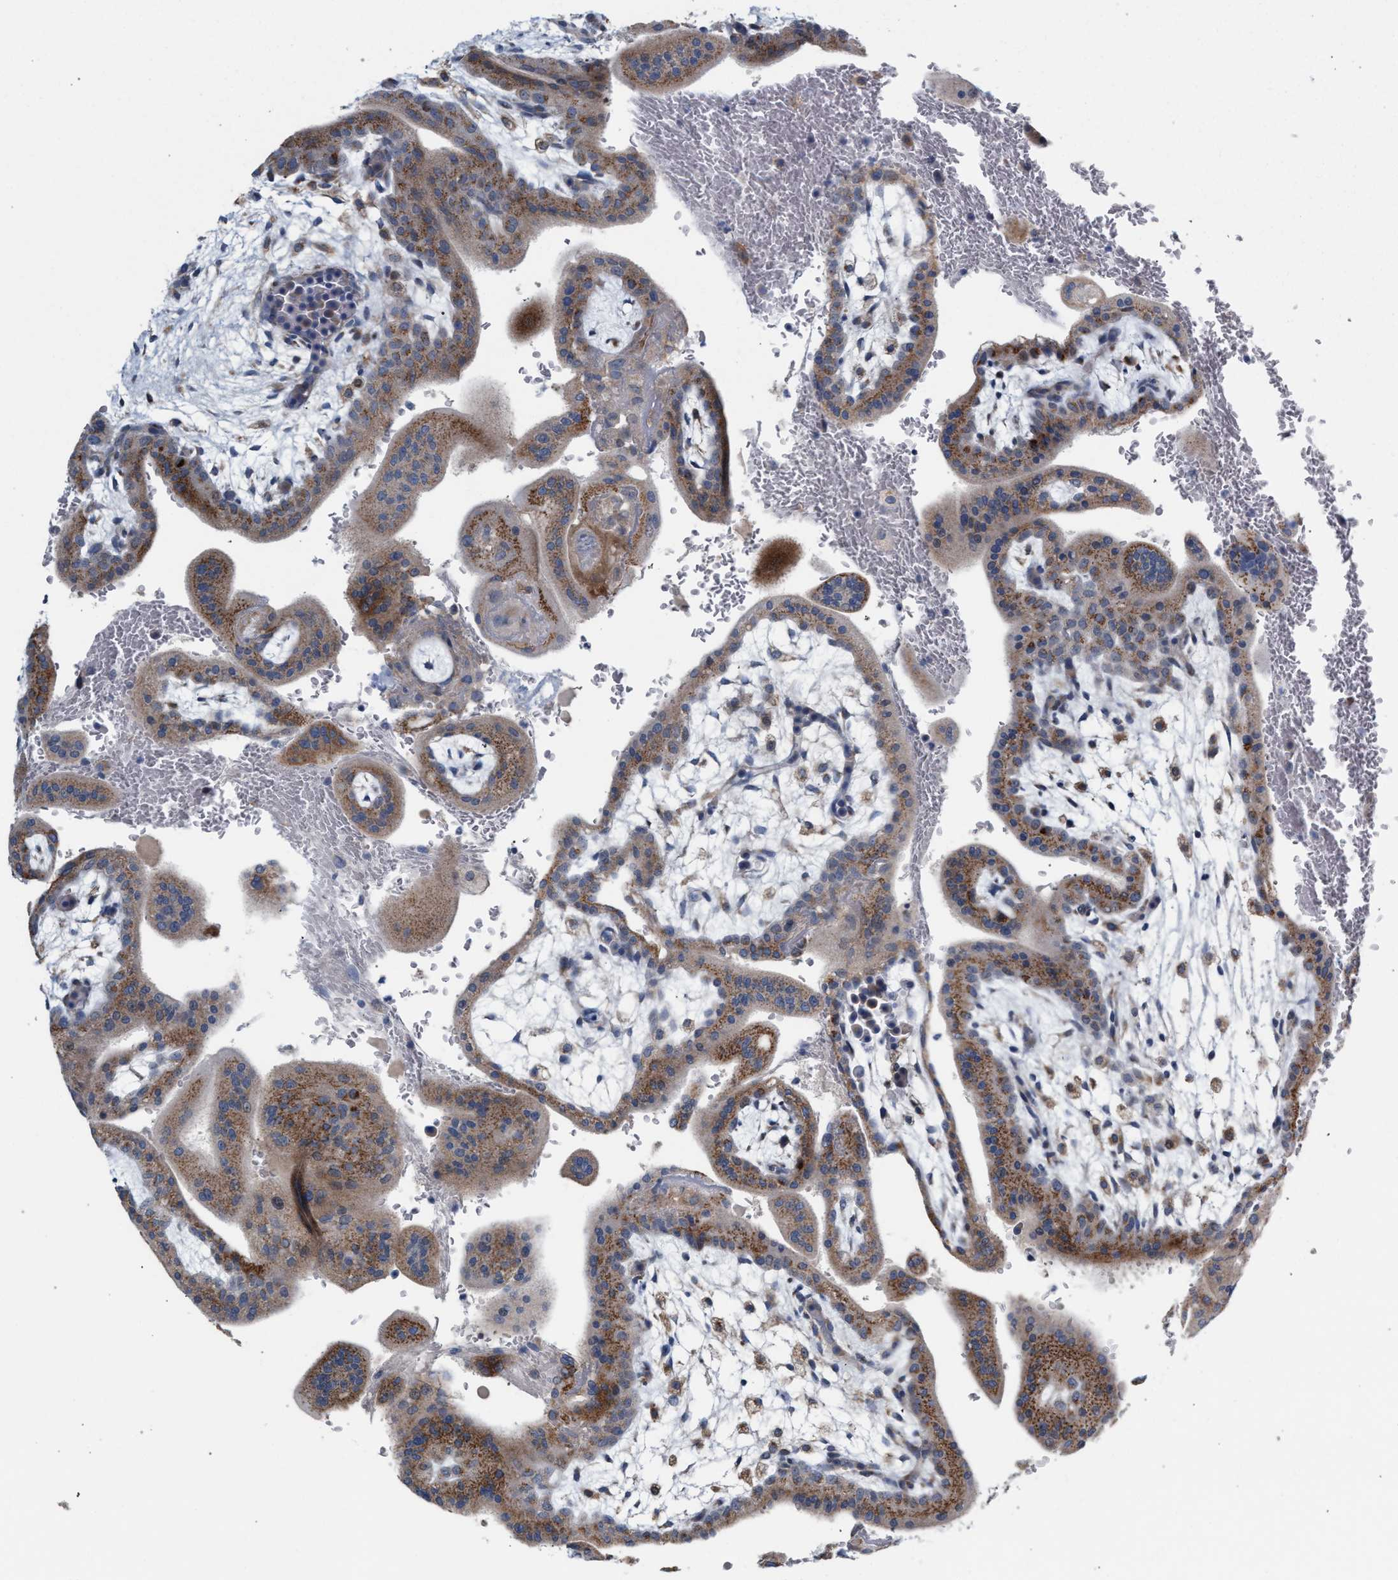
{"staining": {"intensity": "weak", "quantity": ">75%", "location": "cytoplasmic/membranous"}, "tissue": "placenta", "cell_type": "Decidual cells", "image_type": "normal", "snomed": [{"axis": "morphology", "description": "Normal tissue, NOS"}, {"axis": "topography", "description": "Placenta"}], "caption": "A low amount of weak cytoplasmic/membranous expression is present in approximately >75% of decidual cells in unremarkable placenta.", "gene": "RNF135", "patient": {"sex": "female", "age": 35}}